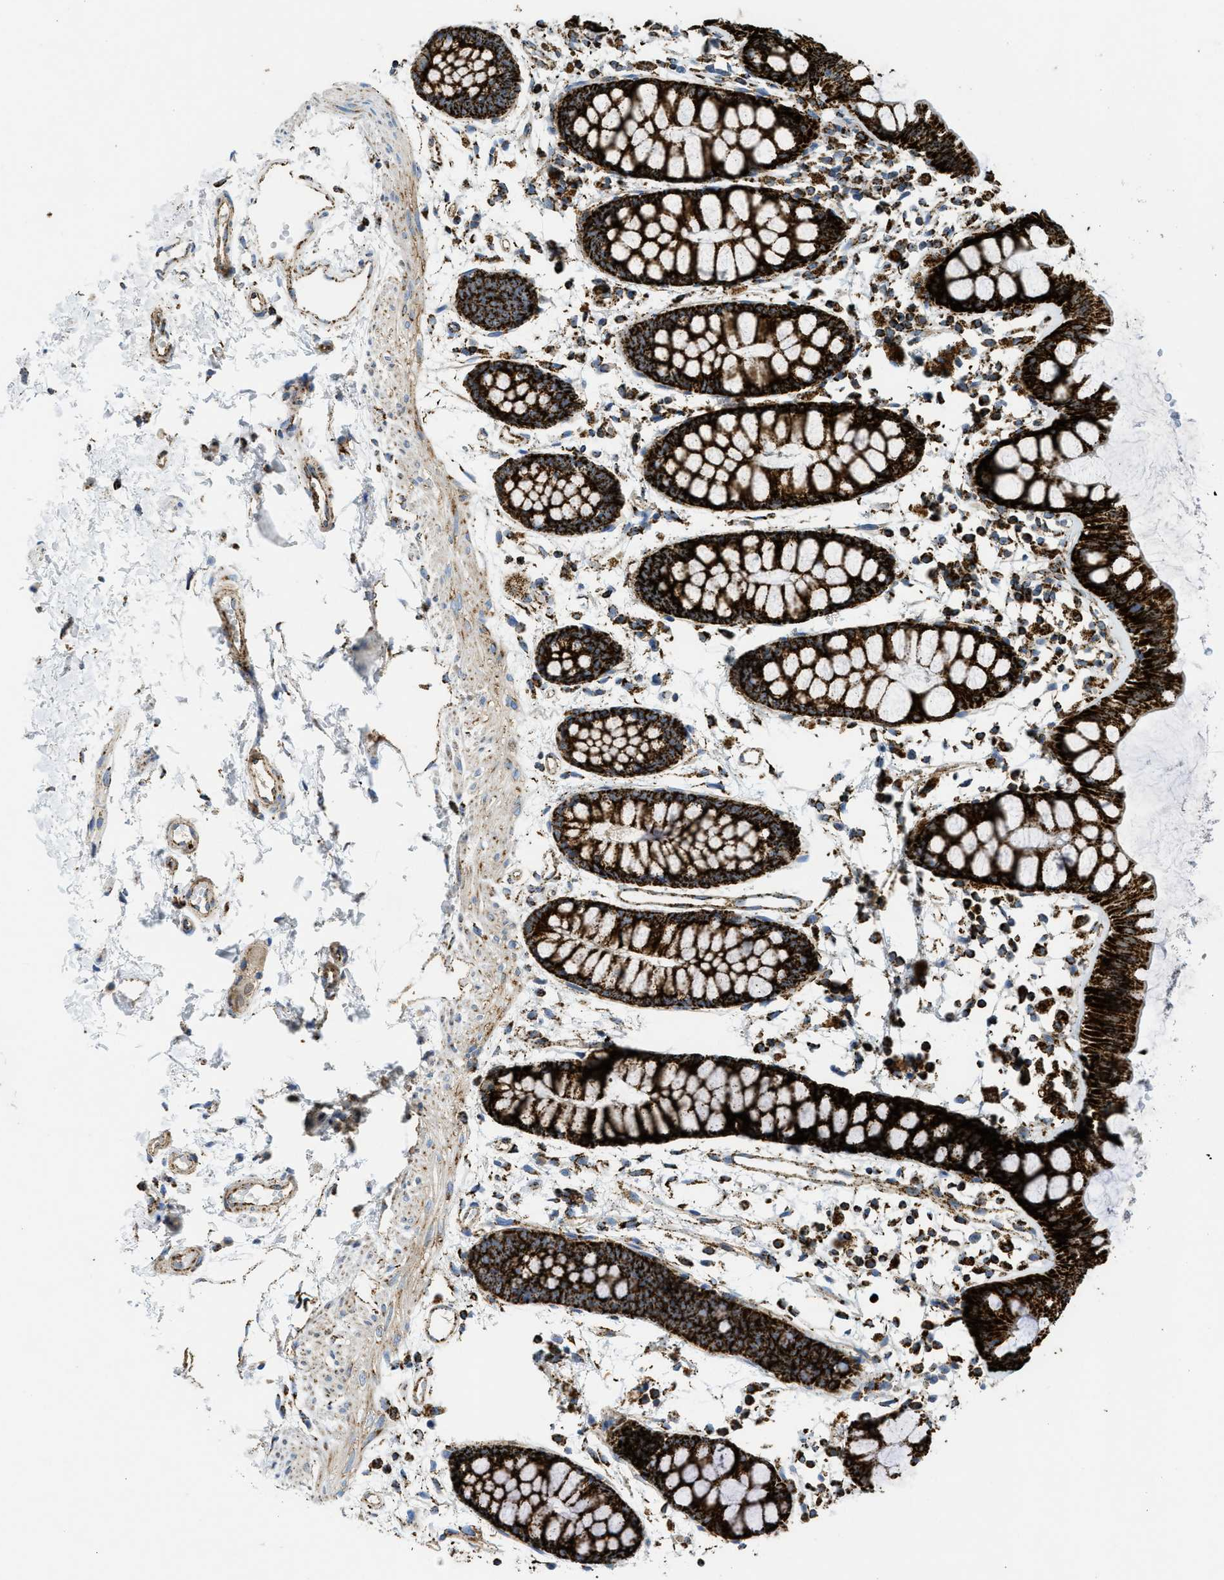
{"staining": {"intensity": "strong", "quantity": ">75%", "location": "cytoplasmic/membranous"}, "tissue": "rectum", "cell_type": "Glandular cells", "image_type": "normal", "snomed": [{"axis": "morphology", "description": "Normal tissue, NOS"}, {"axis": "topography", "description": "Rectum"}], "caption": "Immunohistochemical staining of unremarkable rectum displays high levels of strong cytoplasmic/membranous positivity in approximately >75% of glandular cells.", "gene": "SQOR", "patient": {"sex": "female", "age": 66}}